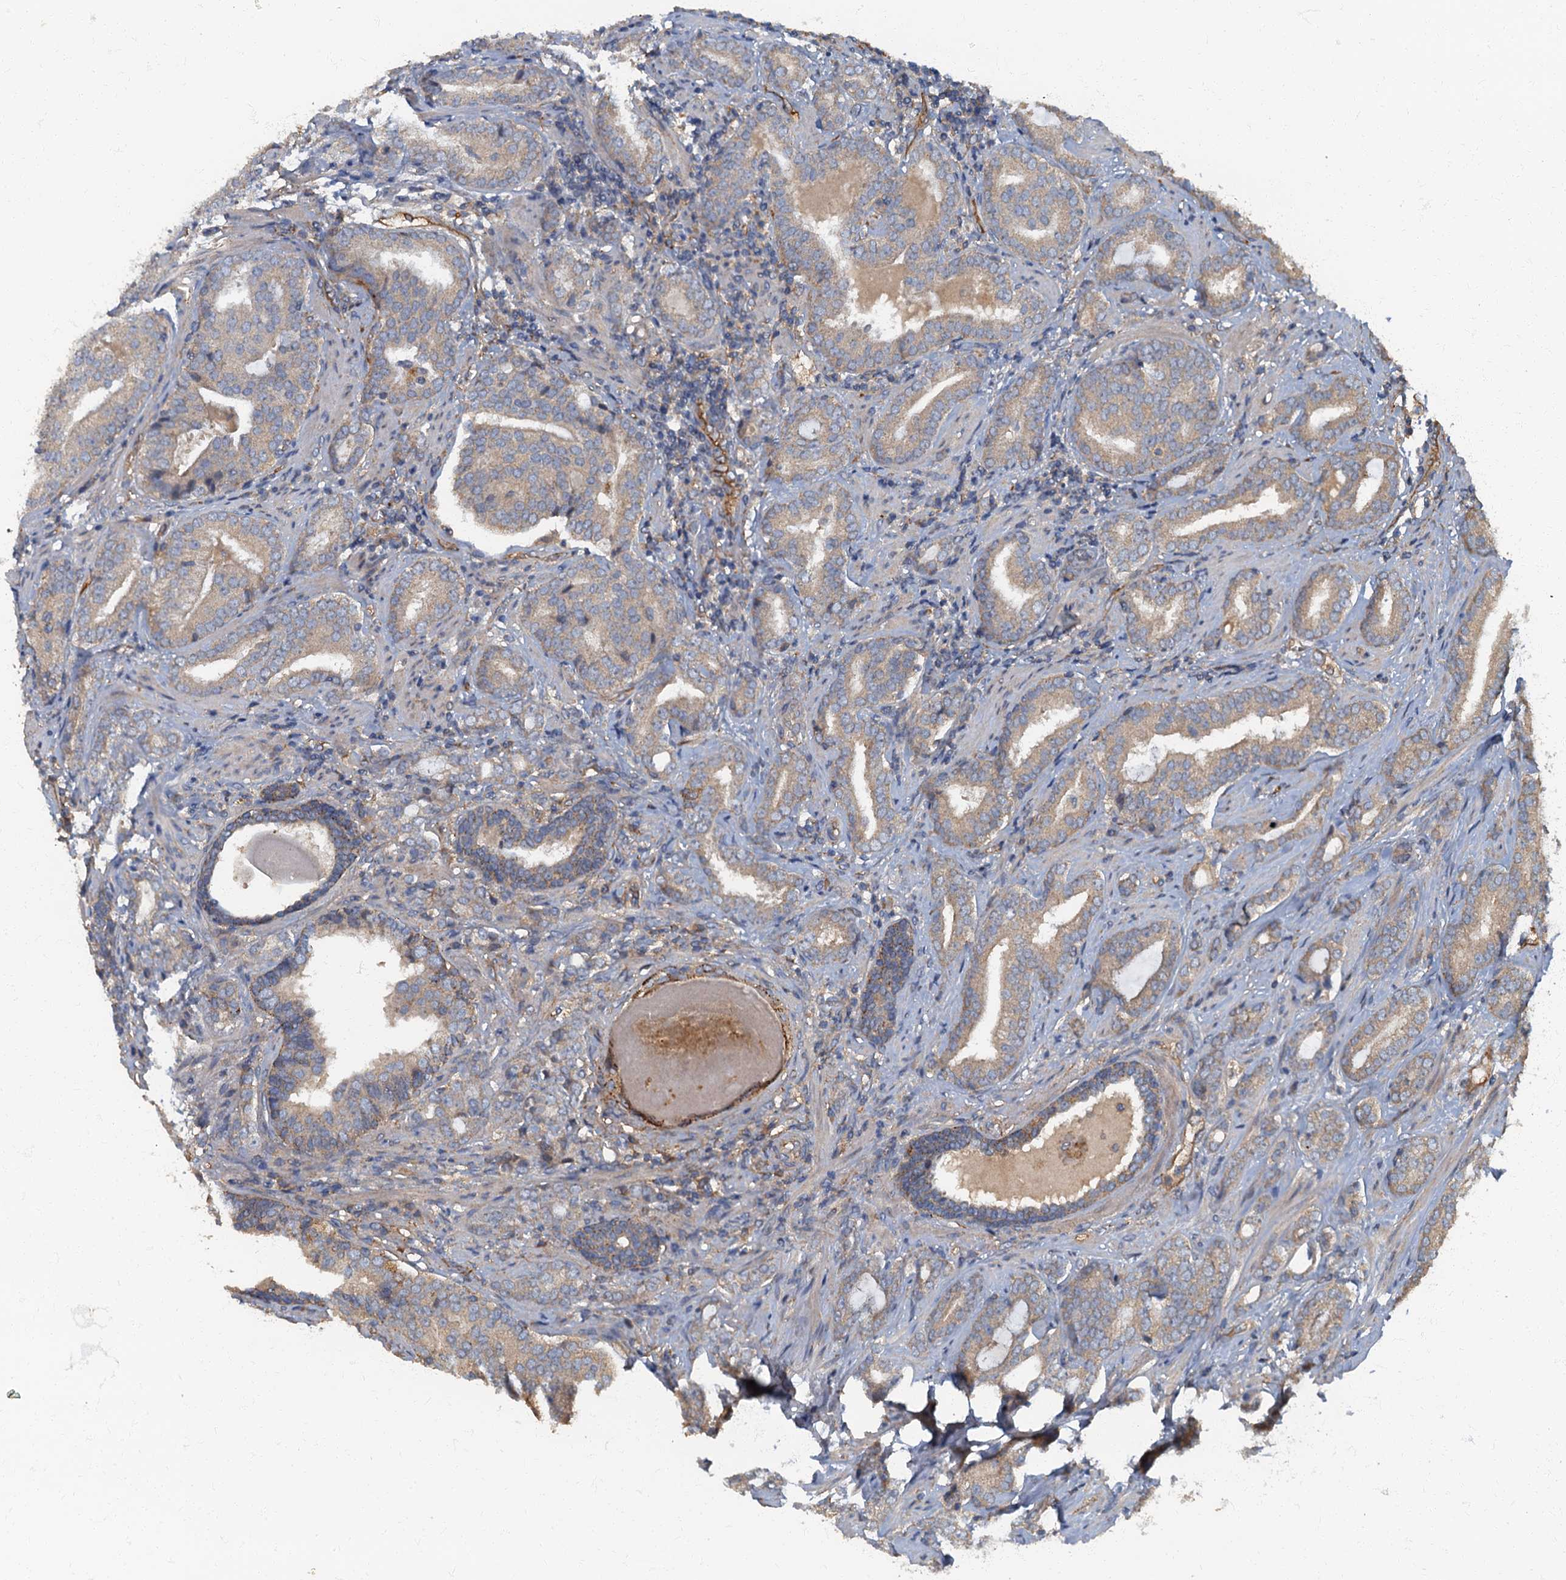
{"staining": {"intensity": "weak", "quantity": "<25%", "location": "cytoplasmic/membranous"}, "tissue": "prostate cancer", "cell_type": "Tumor cells", "image_type": "cancer", "snomed": [{"axis": "morphology", "description": "Adenocarcinoma, High grade"}, {"axis": "topography", "description": "Prostate"}], "caption": "This is an immunohistochemistry (IHC) photomicrograph of human adenocarcinoma (high-grade) (prostate). There is no expression in tumor cells.", "gene": "ARL11", "patient": {"sex": "male", "age": 63}}